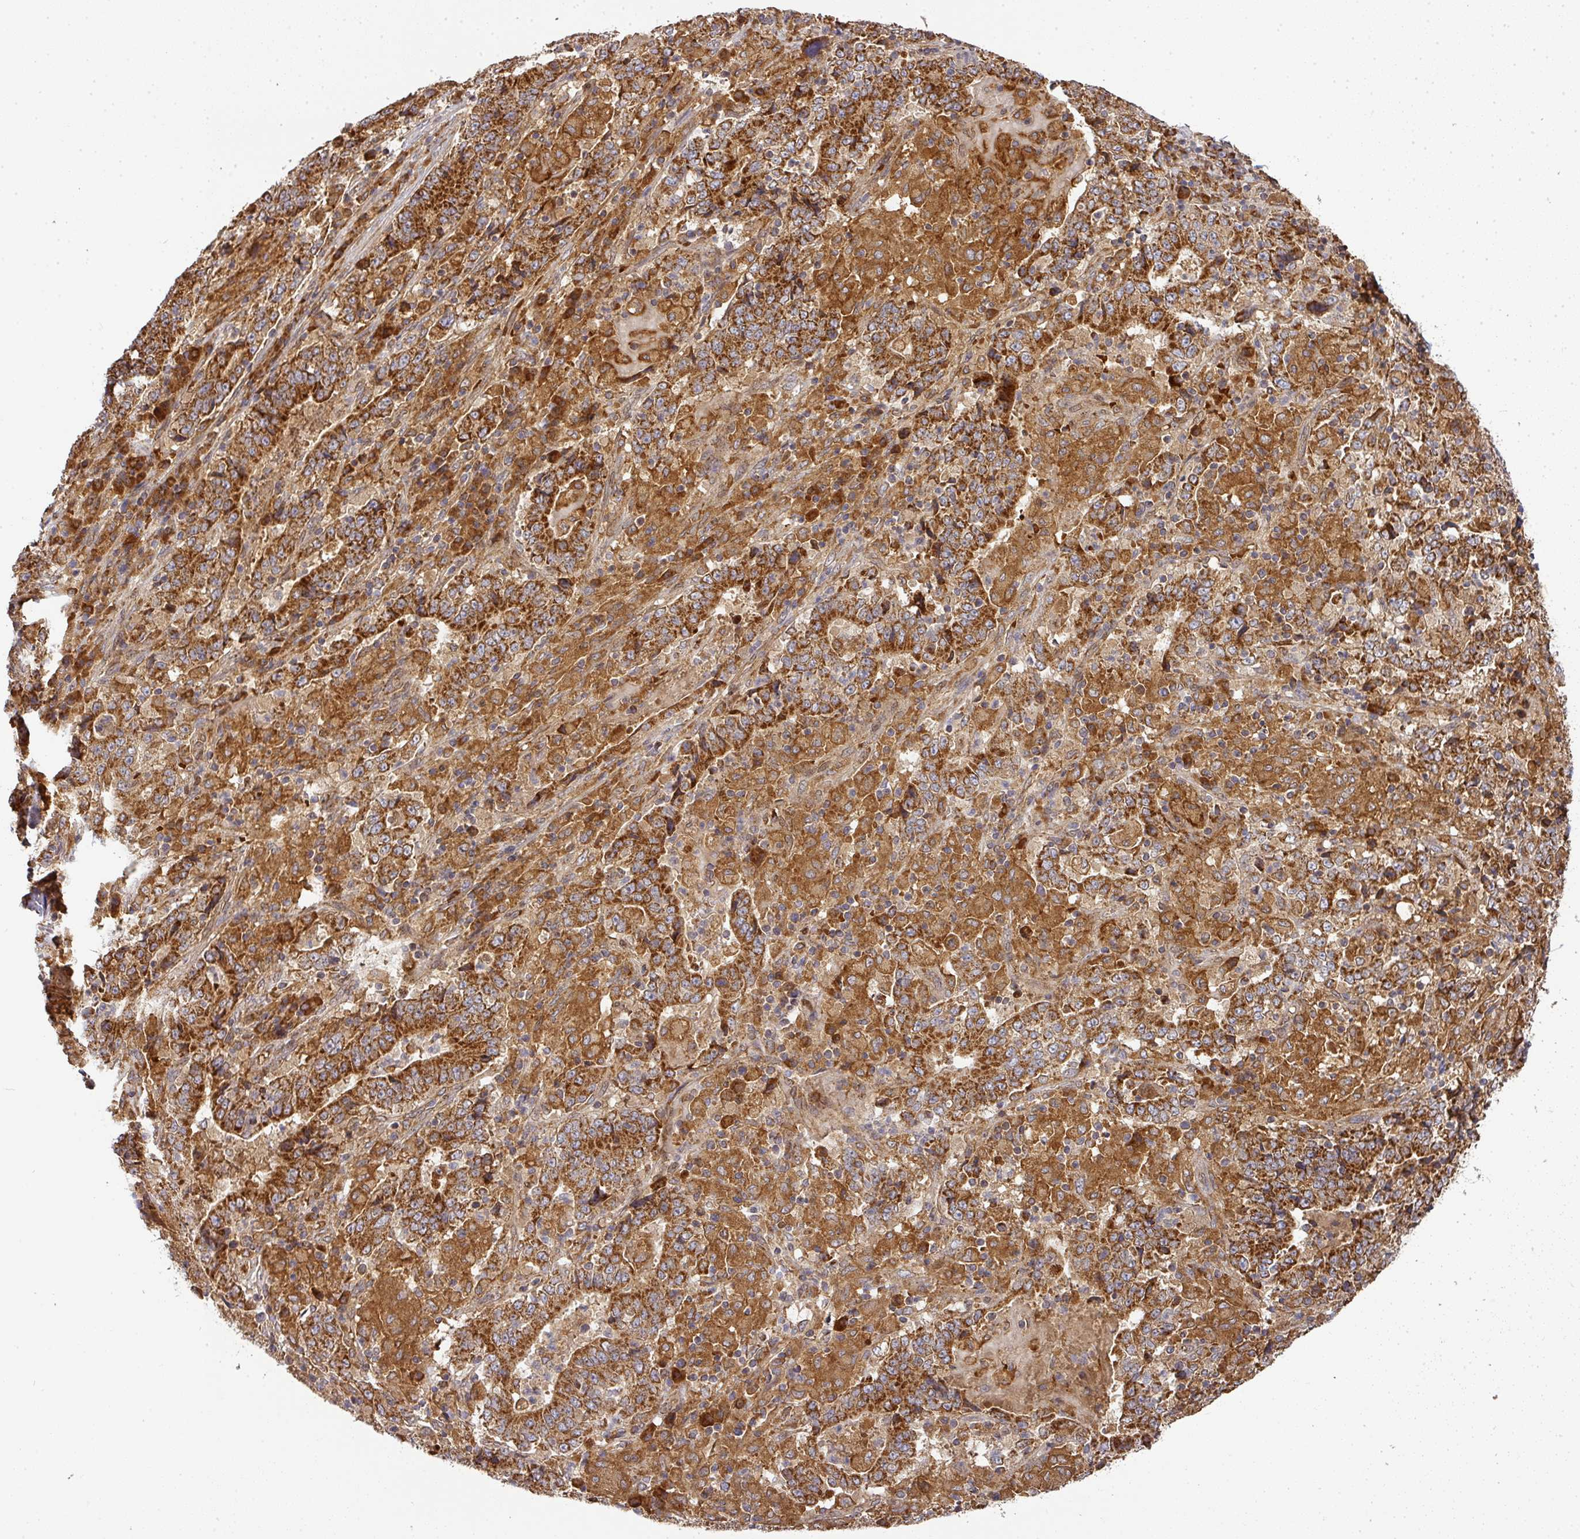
{"staining": {"intensity": "strong", "quantity": ">75%", "location": "cytoplasmic/membranous"}, "tissue": "stomach cancer", "cell_type": "Tumor cells", "image_type": "cancer", "snomed": [{"axis": "morphology", "description": "Normal tissue, NOS"}, {"axis": "morphology", "description": "Adenocarcinoma, NOS"}, {"axis": "topography", "description": "Stomach, upper"}, {"axis": "topography", "description": "Stomach"}], "caption": "Tumor cells demonstrate strong cytoplasmic/membranous staining in approximately >75% of cells in stomach cancer (adenocarcinoma).", "gene": "MALSU1", "patient": {"sex": "male", "age": 59}}